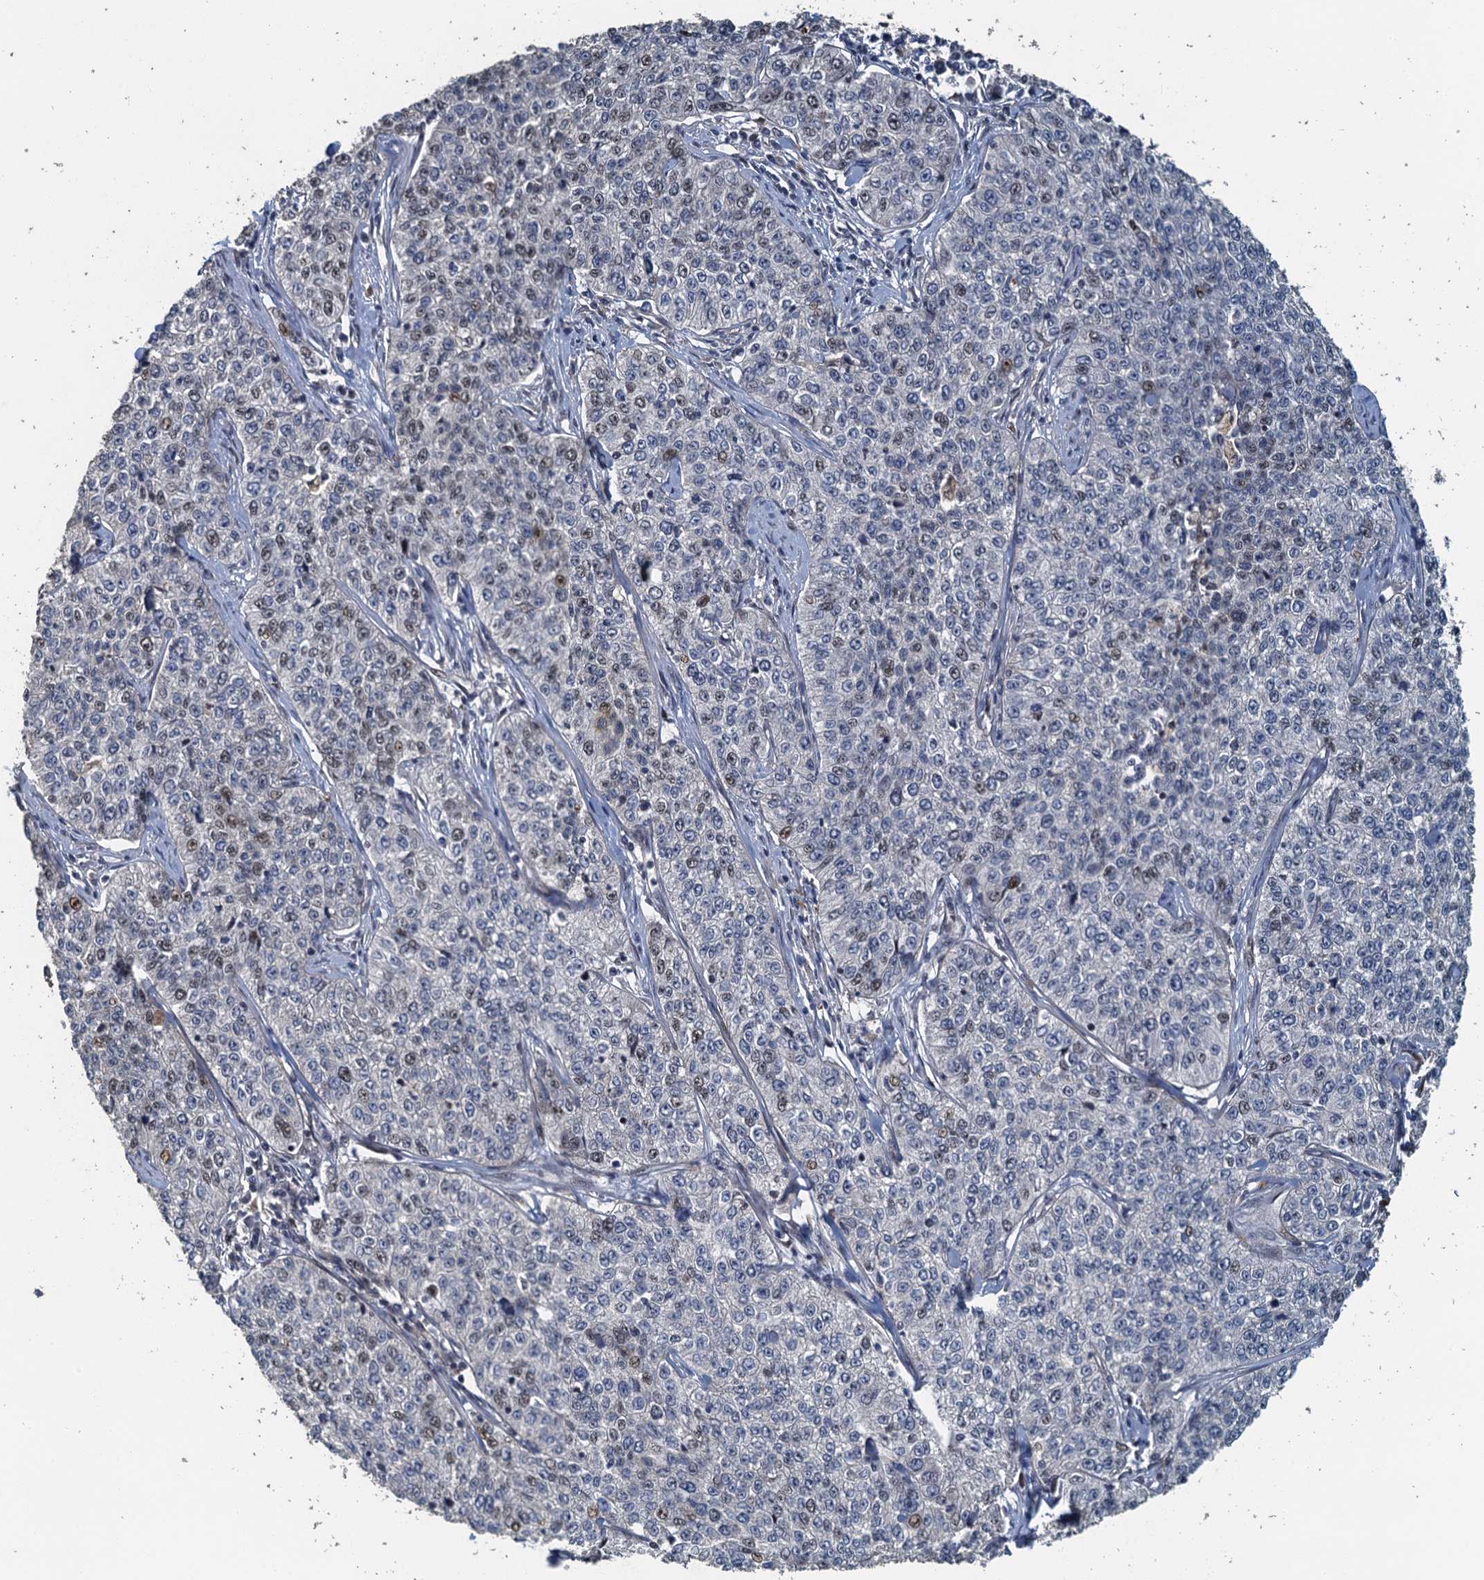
{"staining": {"intensity": "weak", "quantity": "<25%", "location": "nuclear"}, "tissue": "cervical cancer", "cell_type": "Tumor cells", "image_type": "cancer", "snomed": [{"axis": "morphology", "description": "Squamous cell carcinoma, NOS"}, {"axis": "topography", "description": "Cervix"}], "caption": "Tumor cells show no significant protein positivity in cervical squamous cell carcinoma.", "gene": "AGRN", "patient": {"sex": "female", "age": 35}}